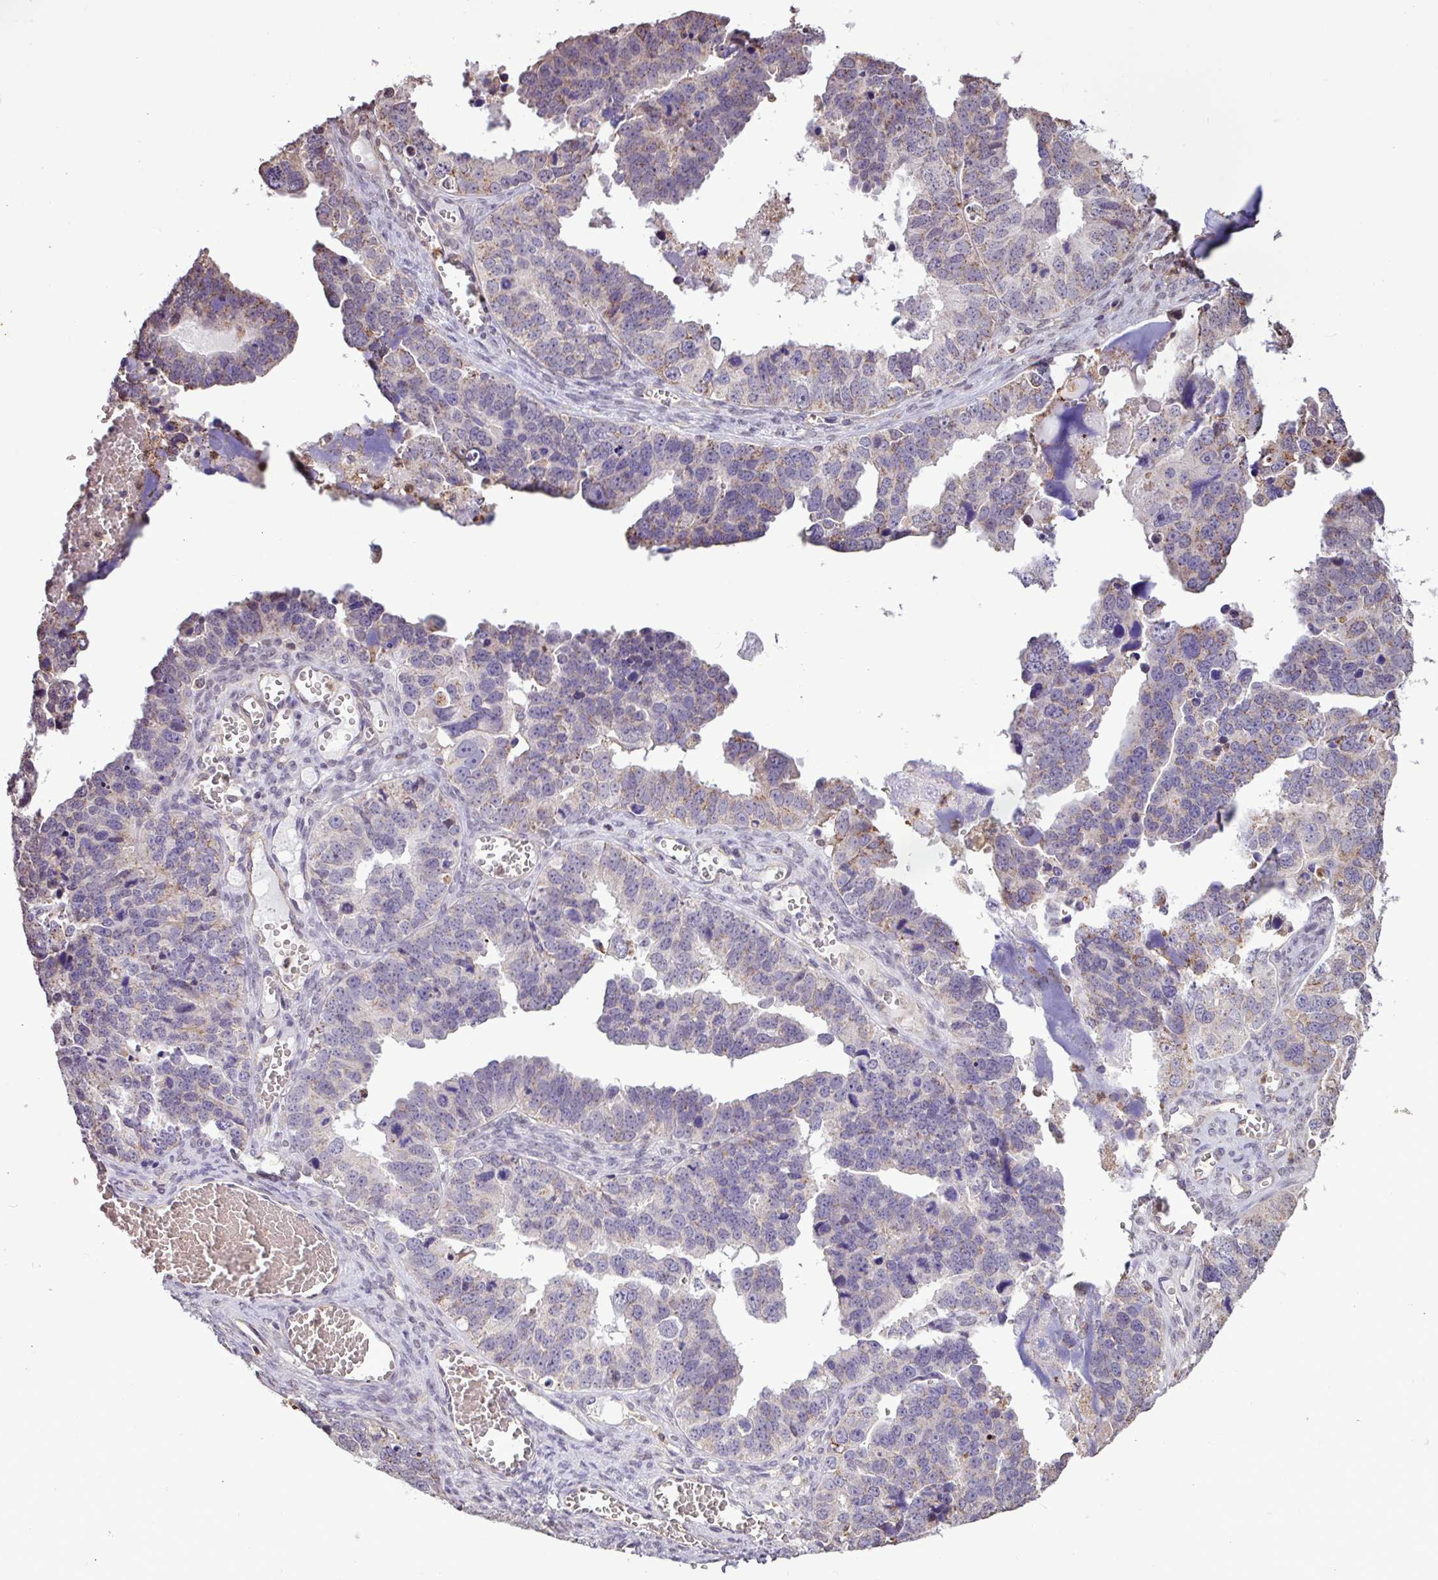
{"staining": {"intensity": "moderate", "quantity": "25%-75%", "location": "cytoplasmic/membranous"}, "tissue": "ovarian cancer", "cell_type": "Tumor cells", "image_type": "cancer", "snomed": [{"axis": "morphology", "description": "Cystadenocarcinoma, serous, NOS"}, {"axis": "topography", "description": "Ovary"}], "caption": "Immunohistochemistry staining of ovarian cancer (serous cystadenocarcinoma), which demonstrates medium levels of moderate cytoplasmic/membranous expression in about 25%-75% of tumor cells indicating moderate cytoplasmic/membranous protein expression. The staining was performed using DAB (brown) for protein detection and nuclei were counterstained in hematoxylin (blue).", "gene": "CHST11", "patient": {"sex": "female", "age": 76}}